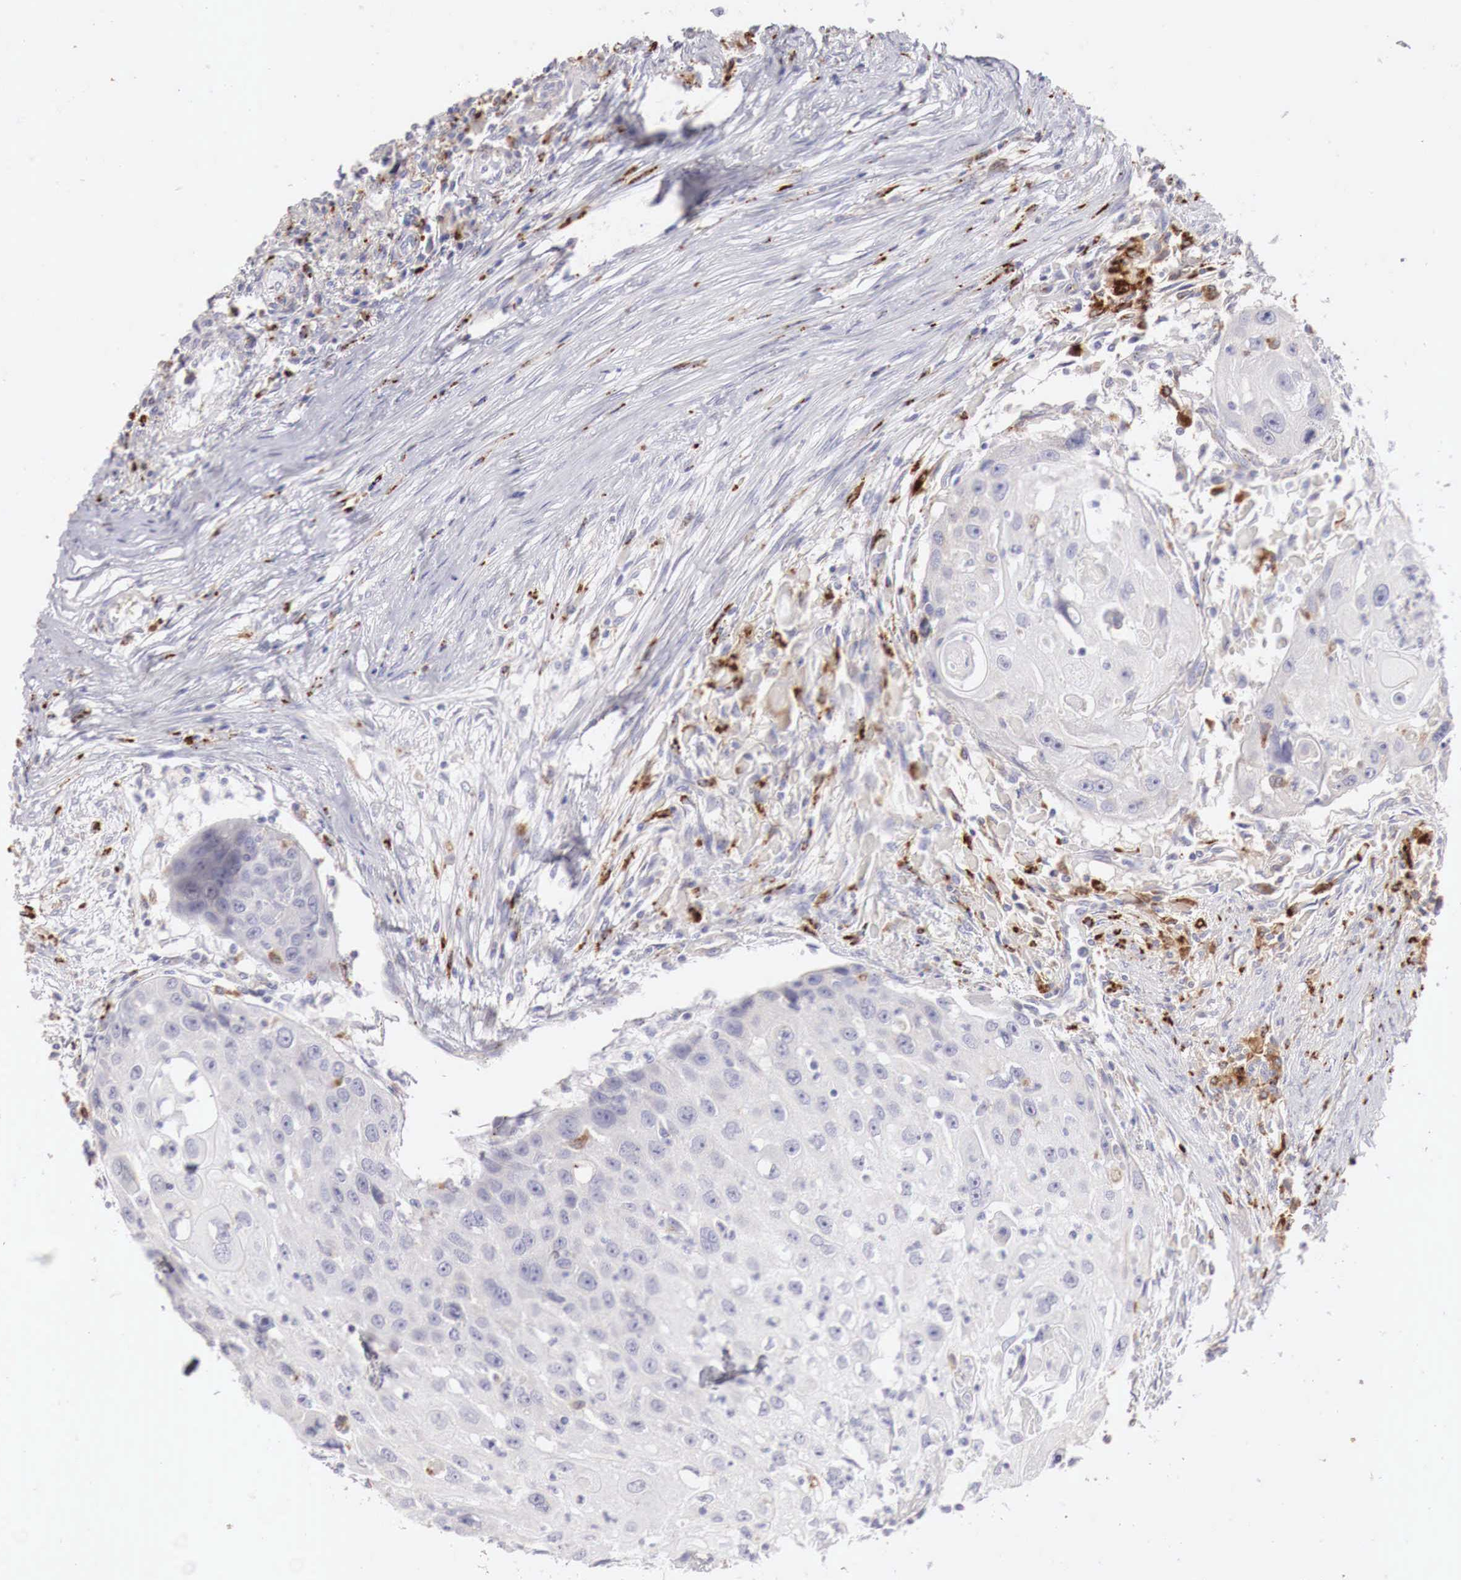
{"staining": {"intensity": "negative", "quantity": "none", "location": "none"}, "tissue": "head and neck cancer", "cell_type": "Tumor cells", "image_type": "cancer", "snomed": [{"axis": "morphology", "description": "Squamous cell carcinoma, NOS"}, {"axis": "topography", "description": "Head-Neck"}], "caption": "Protein analysis of head and neck cancer (squamous cell carcinoma) demonstrates no significant staining in tumor cells.", "gene": "GLA", "patient": {"sex": "male", "age": 64}}